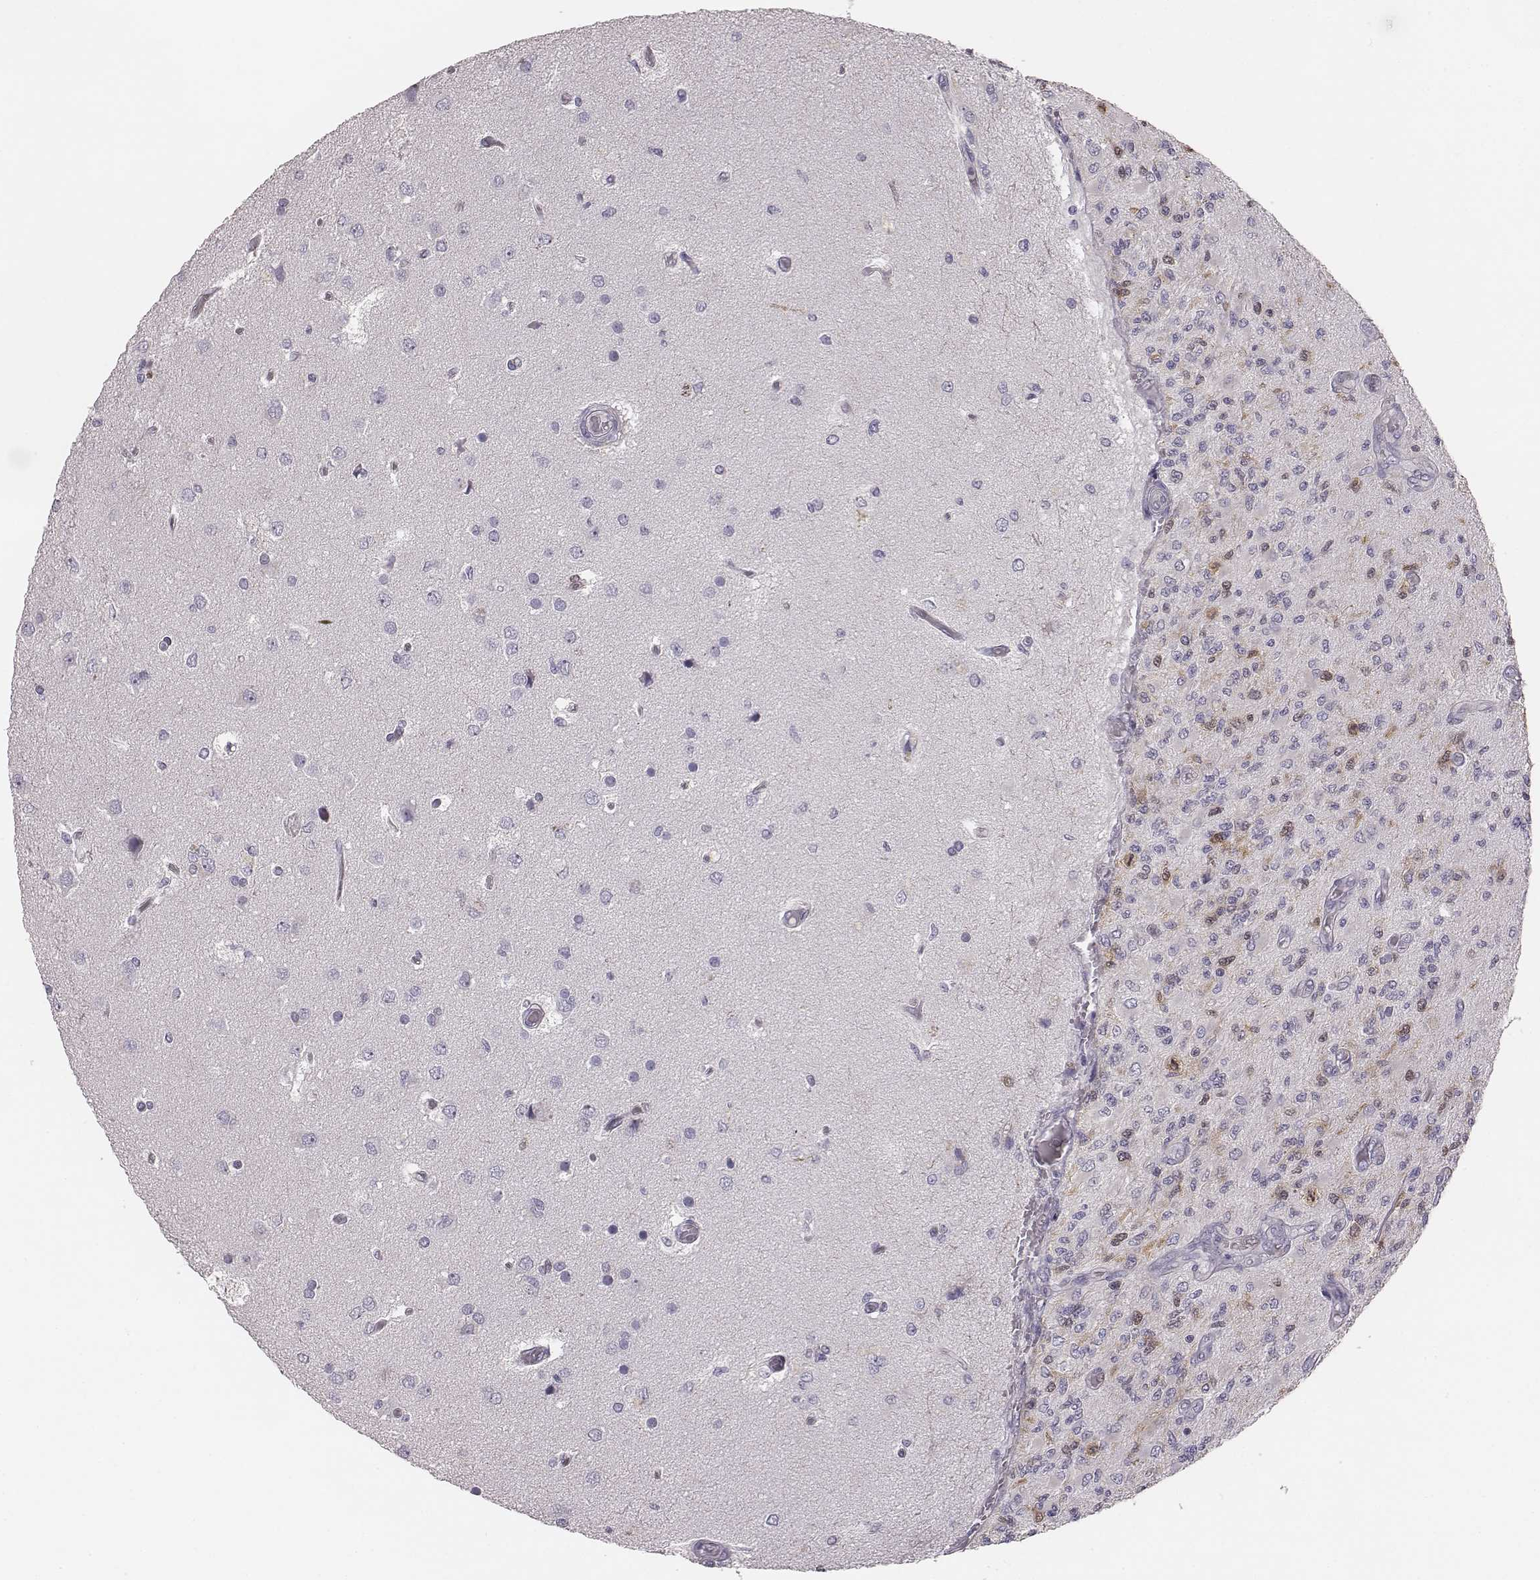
{"staining": {"intensity": "negative", "quantity": "none", "location": "none"}, "tissue": "glioma", "cell_type": "Tumor cells", "image_type": "cancer", "snomed": [{"axis": "morphology", "description": "Glioma, malignant, High grade"}, {"axis": "topography", "description": "Brain"}], "caption": "The IHC histopathology image has no significant staining in tumor cells of high-grade glioma (malignant) tissue. (IHC, brightfield microscopy, high magnification).", "gene": "PBK", "patient": {"sex": "female", "age": 63}}